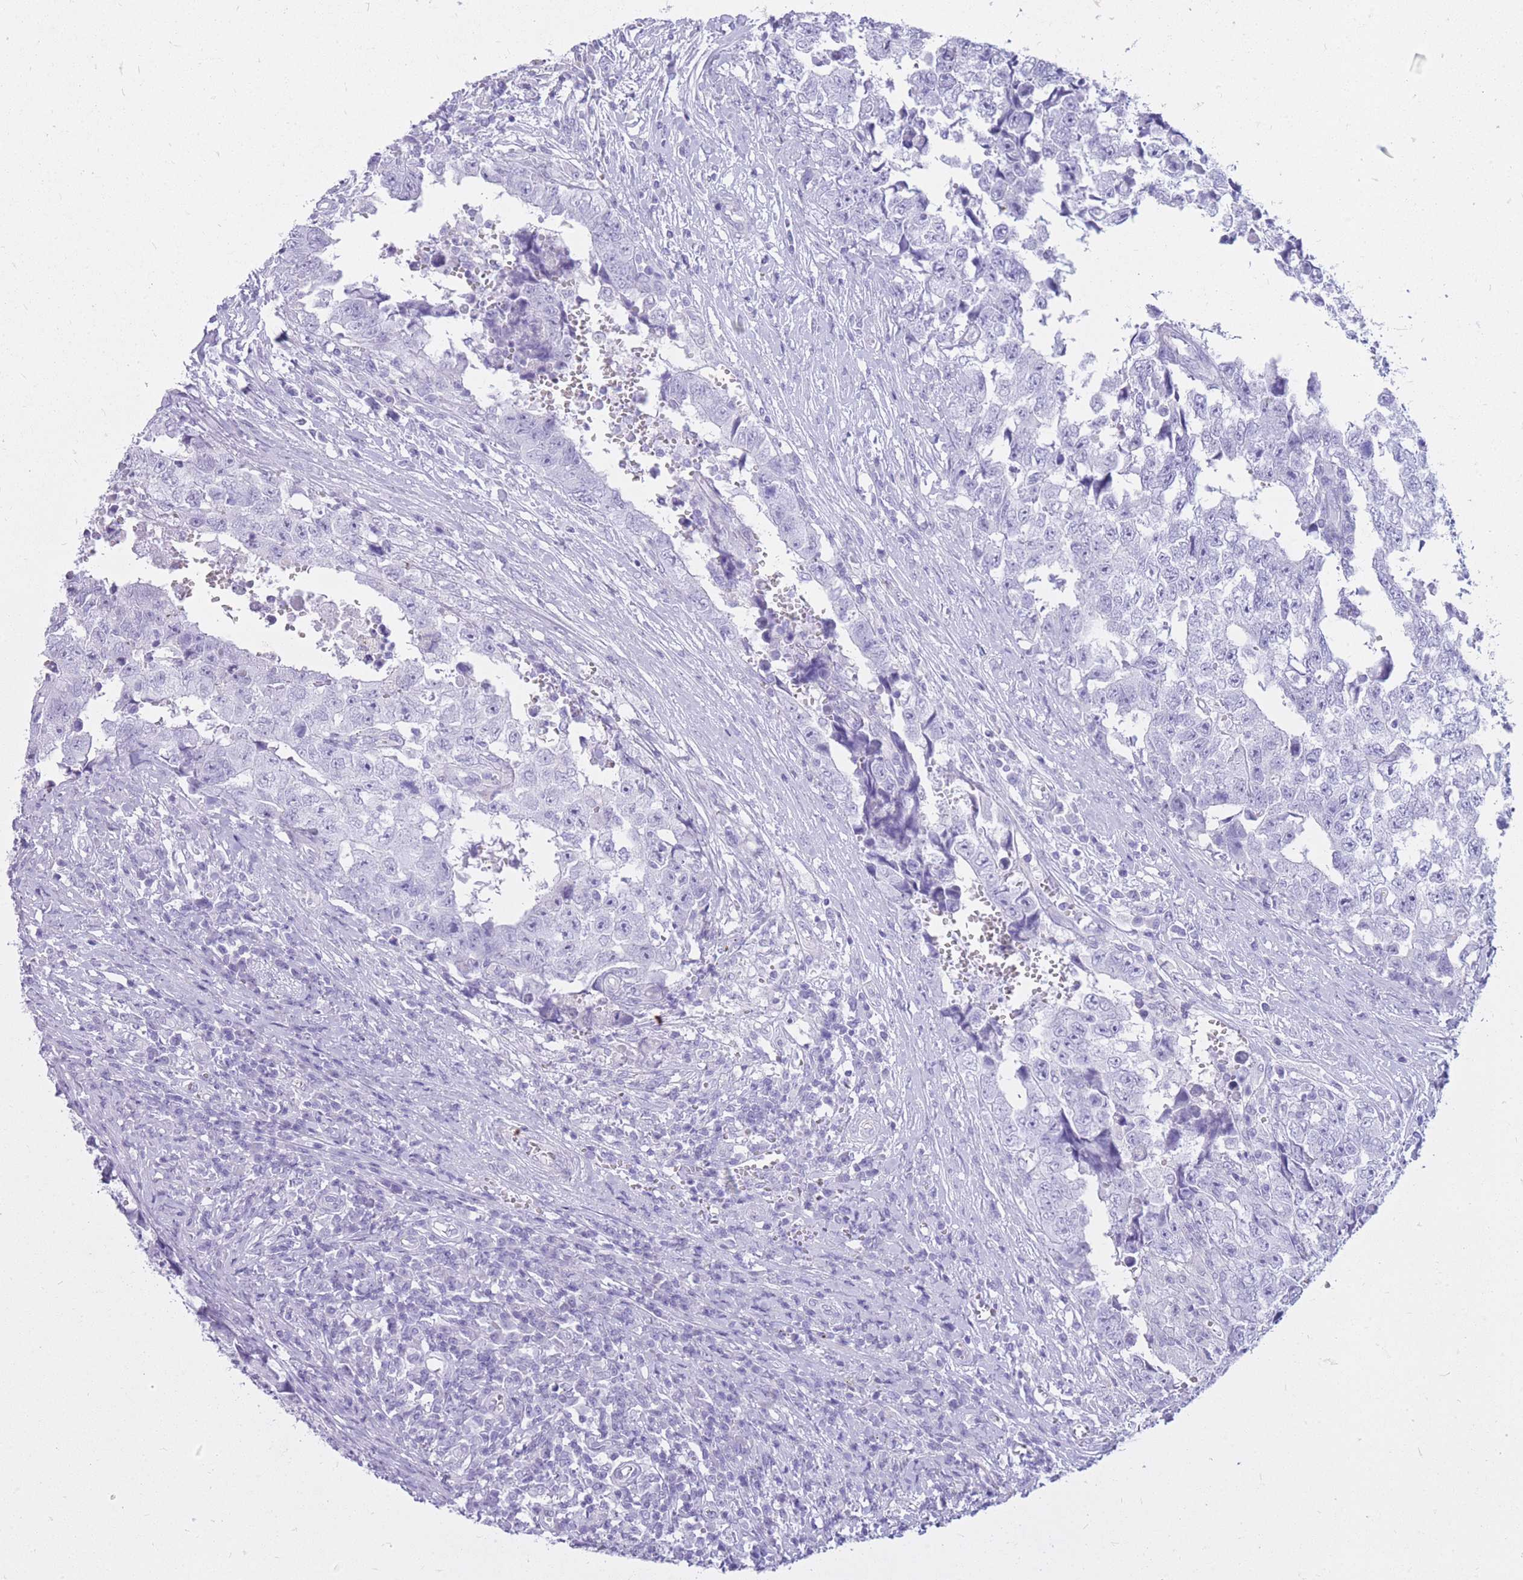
{"staining": {"intensity": "negative", "quantity": "none", "location": "none"}, "tissue": "testis cancer", "cell_type": "Tumor cells", "image_type": "cancer", "snomed": [{"axis": "morphology", "description": "Carcinoma, Embryonal, NOS"}, {"axis": "topography", "description": "Testis"}], "caption": "DAB immunohistochemical staining of human testis cancer (embryonal carcinoma) demonstrates no significant expression in tumor cells.", "gene": "CYP21A2", "patient": {"sex": "male", "age": 25}}